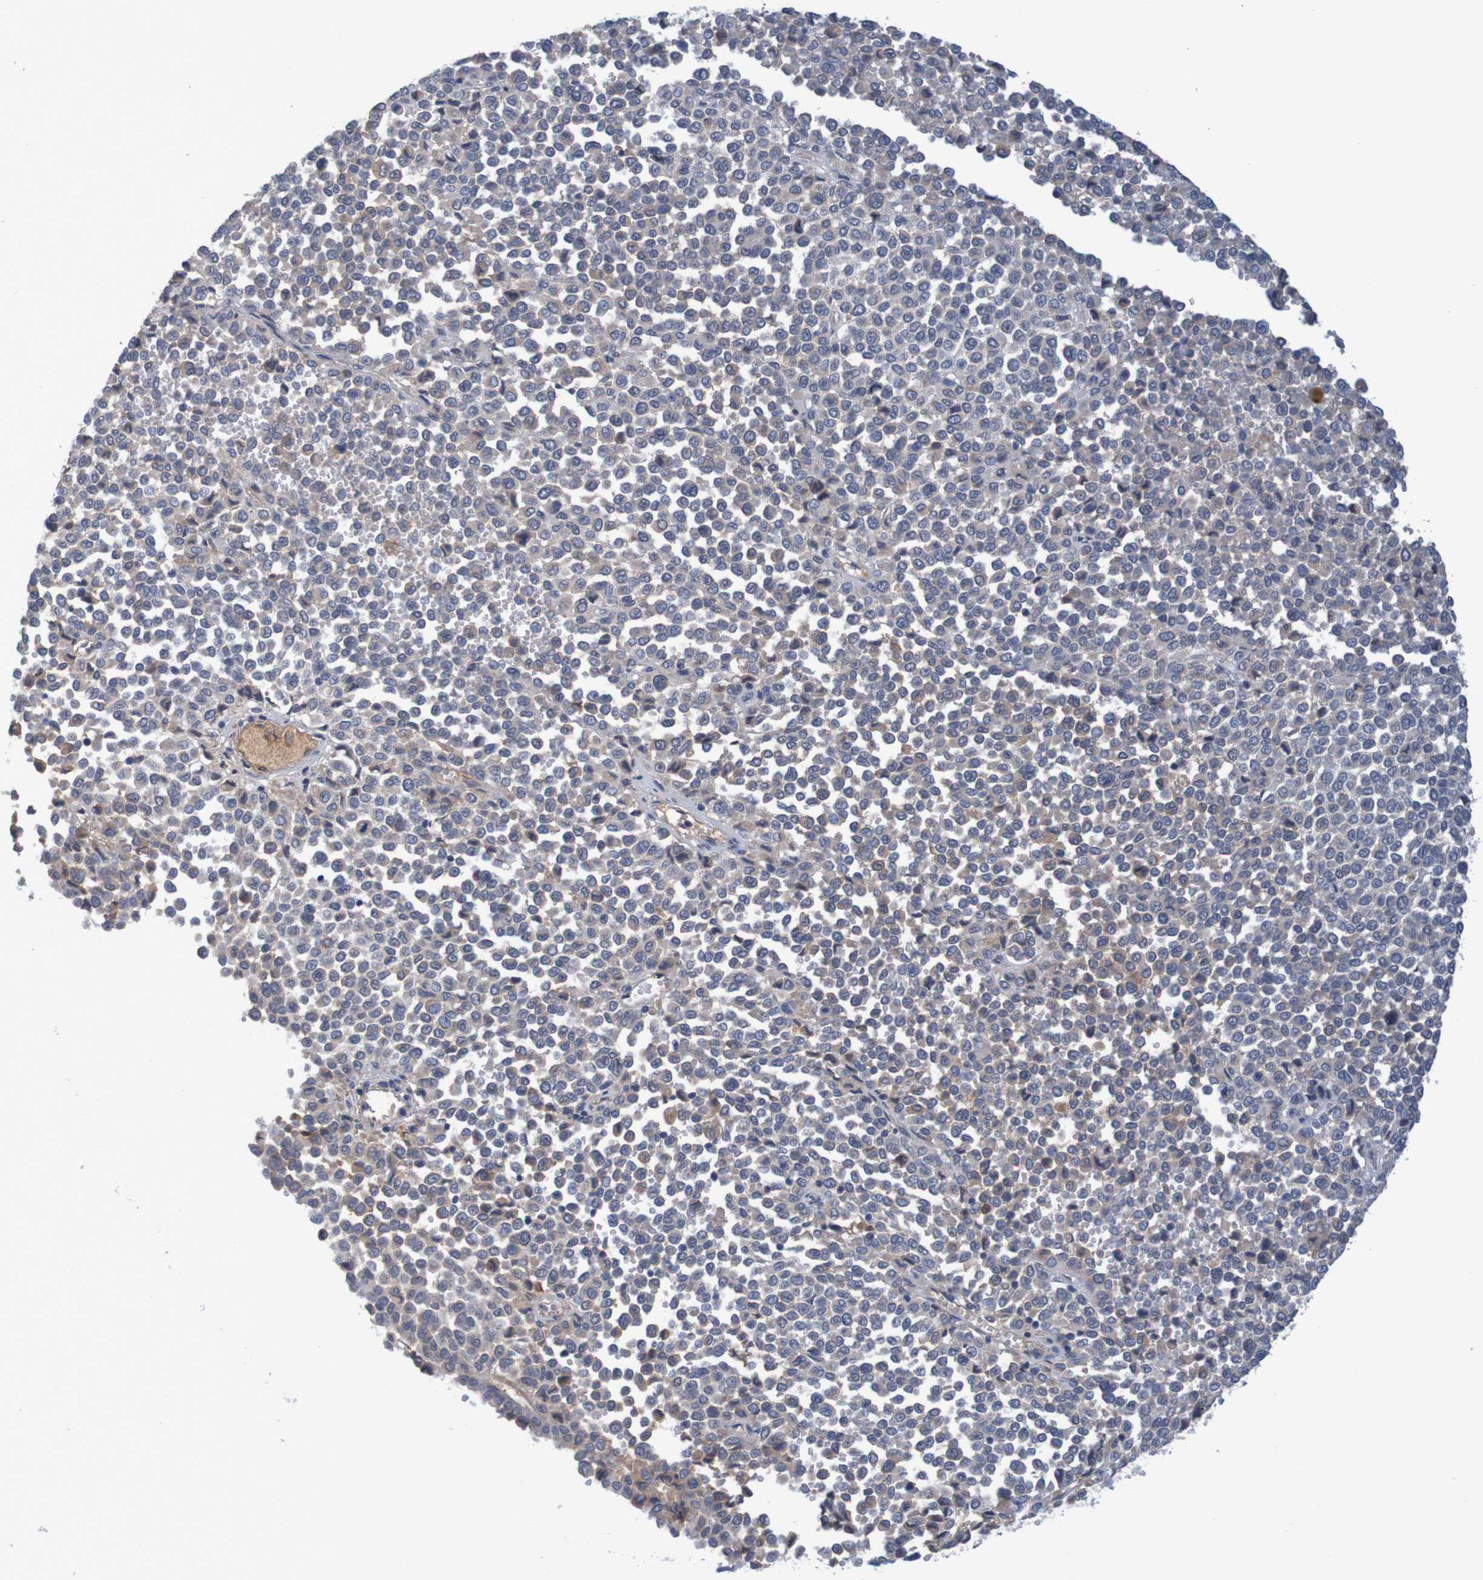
{"staining": {"intensity": "weak", "quantity": ">75%", "location": "cytoplasmic/membranous"}, "tissue": "melanoma", "cell_type": "Tumor cells", "image_type": "cancer", "snomed": [{"axis": "morphology", "description": "Malignant melanoma, Metastatic site"}, {"axis": "topography", "description": "Pancreas"}], "caption": "Melanoma stained with a brown dye displays weak cytoplasmic/membranous positive positivity in about >75% of tumor cells.", "gene": "LTA", "patient": {"sex": "female", "age": 30}}